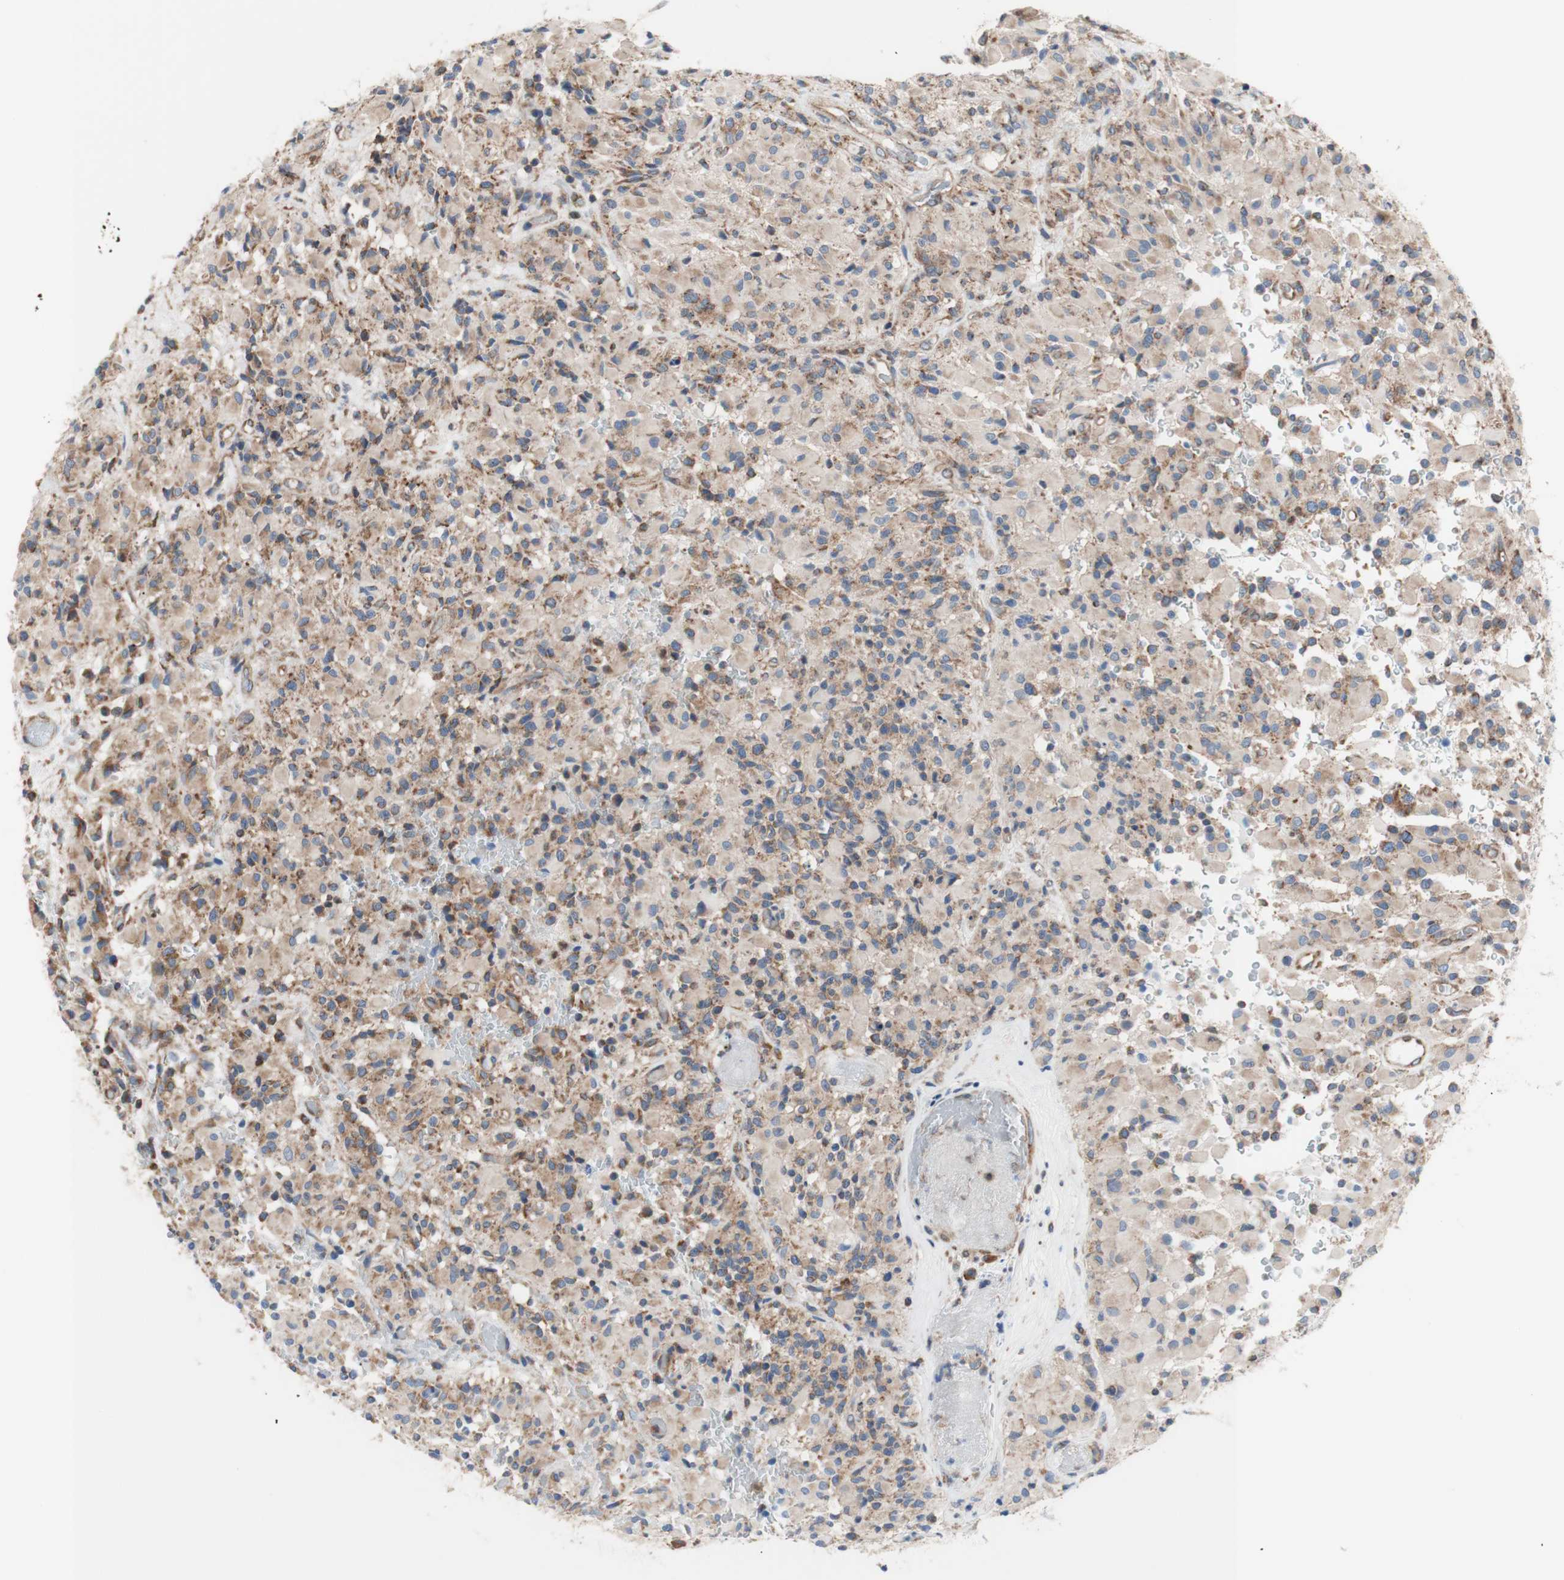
{"staining": {"intensity": "moderate", "quantity": "25%-75%", "location": "cytoplasmic/membranous"}, "tissue": "glioma", "cell_type": "Tumor cells", "image_type": "cancer", "snomed": [{"axis": "morphology", "description": "Glioma, malignant, High grade"}, {"axis": "topography", "description": "Brain"}], "caption": "Moderate cytoplasmic/membranous expression for a protein is identified in approximately 25%-75% of tumor cells of glioma using immunohistochemistry (IHC).", "gene": "FMR1", "patient": {"sex": "male", "age": 71}}